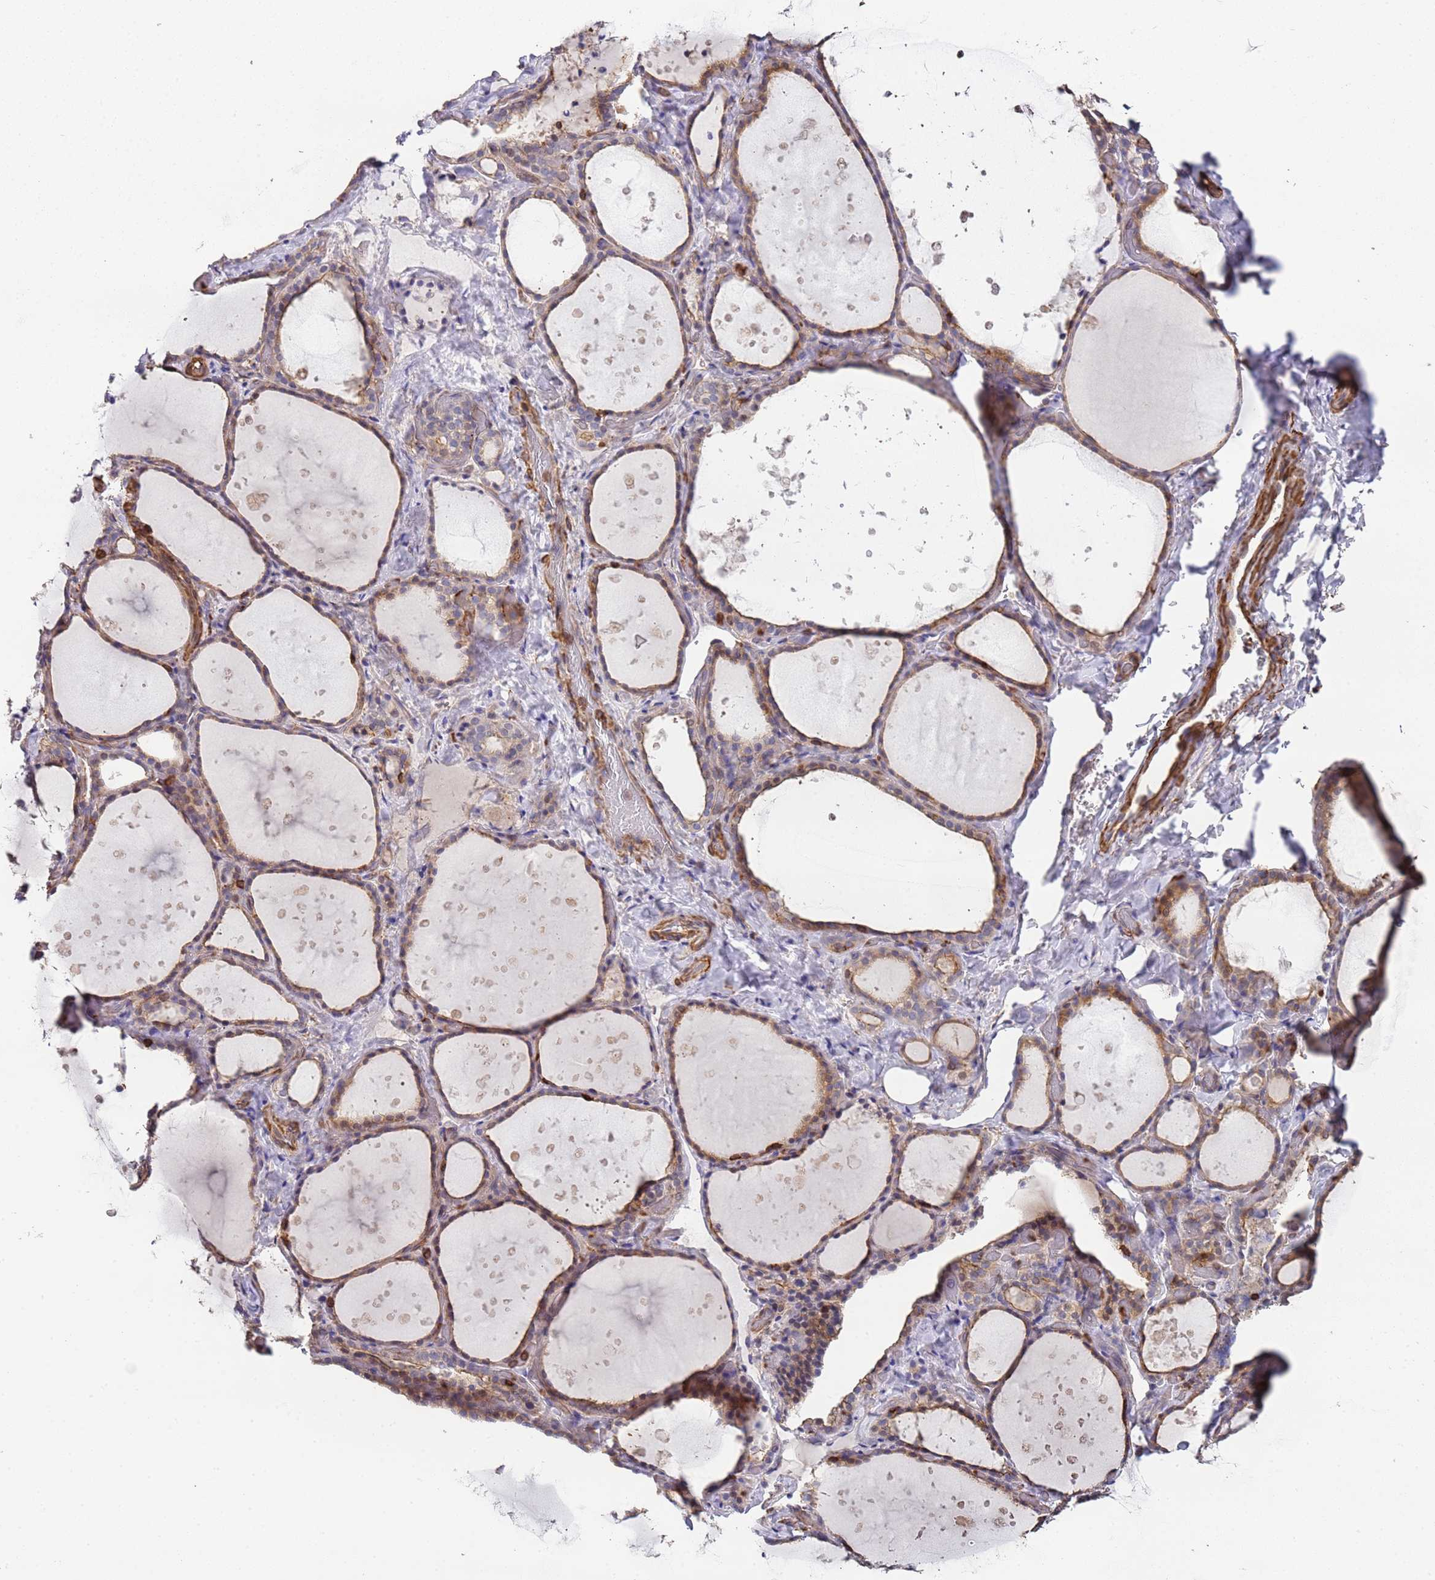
{"staining": {"intensity": "weak", "quantity": ">75%", "location": "cytoplasmic/membranous"}, "tissue": "thyroid gland", "cell_type": "Glandular cells", "image_type": "normal", "snomed": [{"axis": "morphology", "description": "Normal tissue, NOS"}, {"axis": "topography", "description": "Thyroid gland"}], "caption": "Thyroid gland was stained to show a protein in brown. There is low levels of weak cytoplasmic/membranous positivity in about >75% of glandular cells.", "gene": "CYP2U1", "patient": {"sex": "female", "age": 44}}